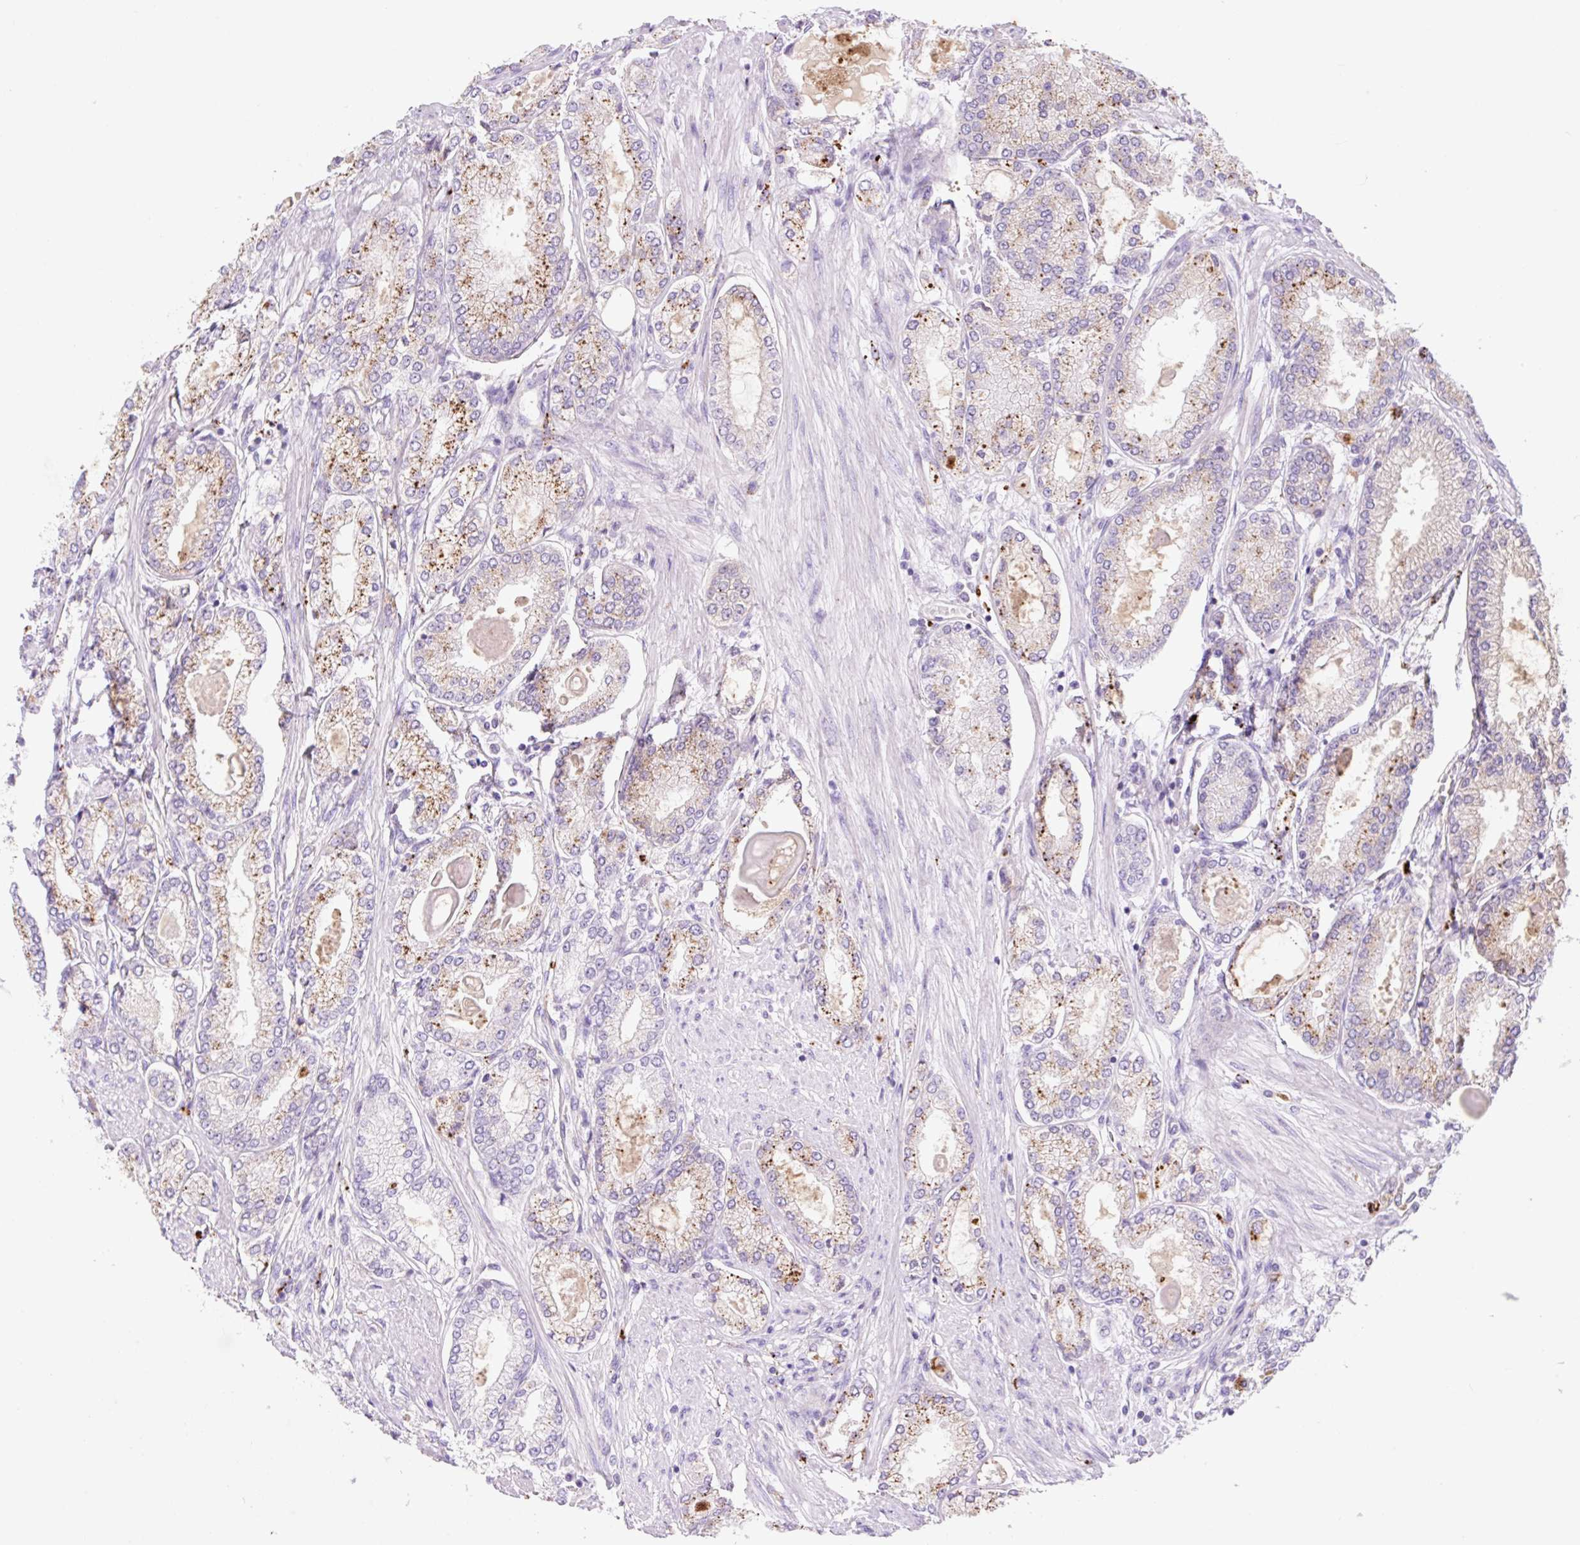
{"staining": {"intensity": "moderate", "quantity": "<25%", "location": "cytoplasmic/membranous"}, "tissue": "prostate cancer", "cell_type": "Tumor cells", "image_type": "cancer", "snomed": [{"axis": "morphology", "description": "Adenocarcinoma, High grade"}, {"axis": "topography", "description": "Prostate"}], "caption": "Prostate cancer was stained to show a protein in brown. There is low levels of moderate cytoplasmic/membranous staining in about <25% of tumor cells.", "gene": "HEXA", "patient": {"sex": "male", "age": 68}}